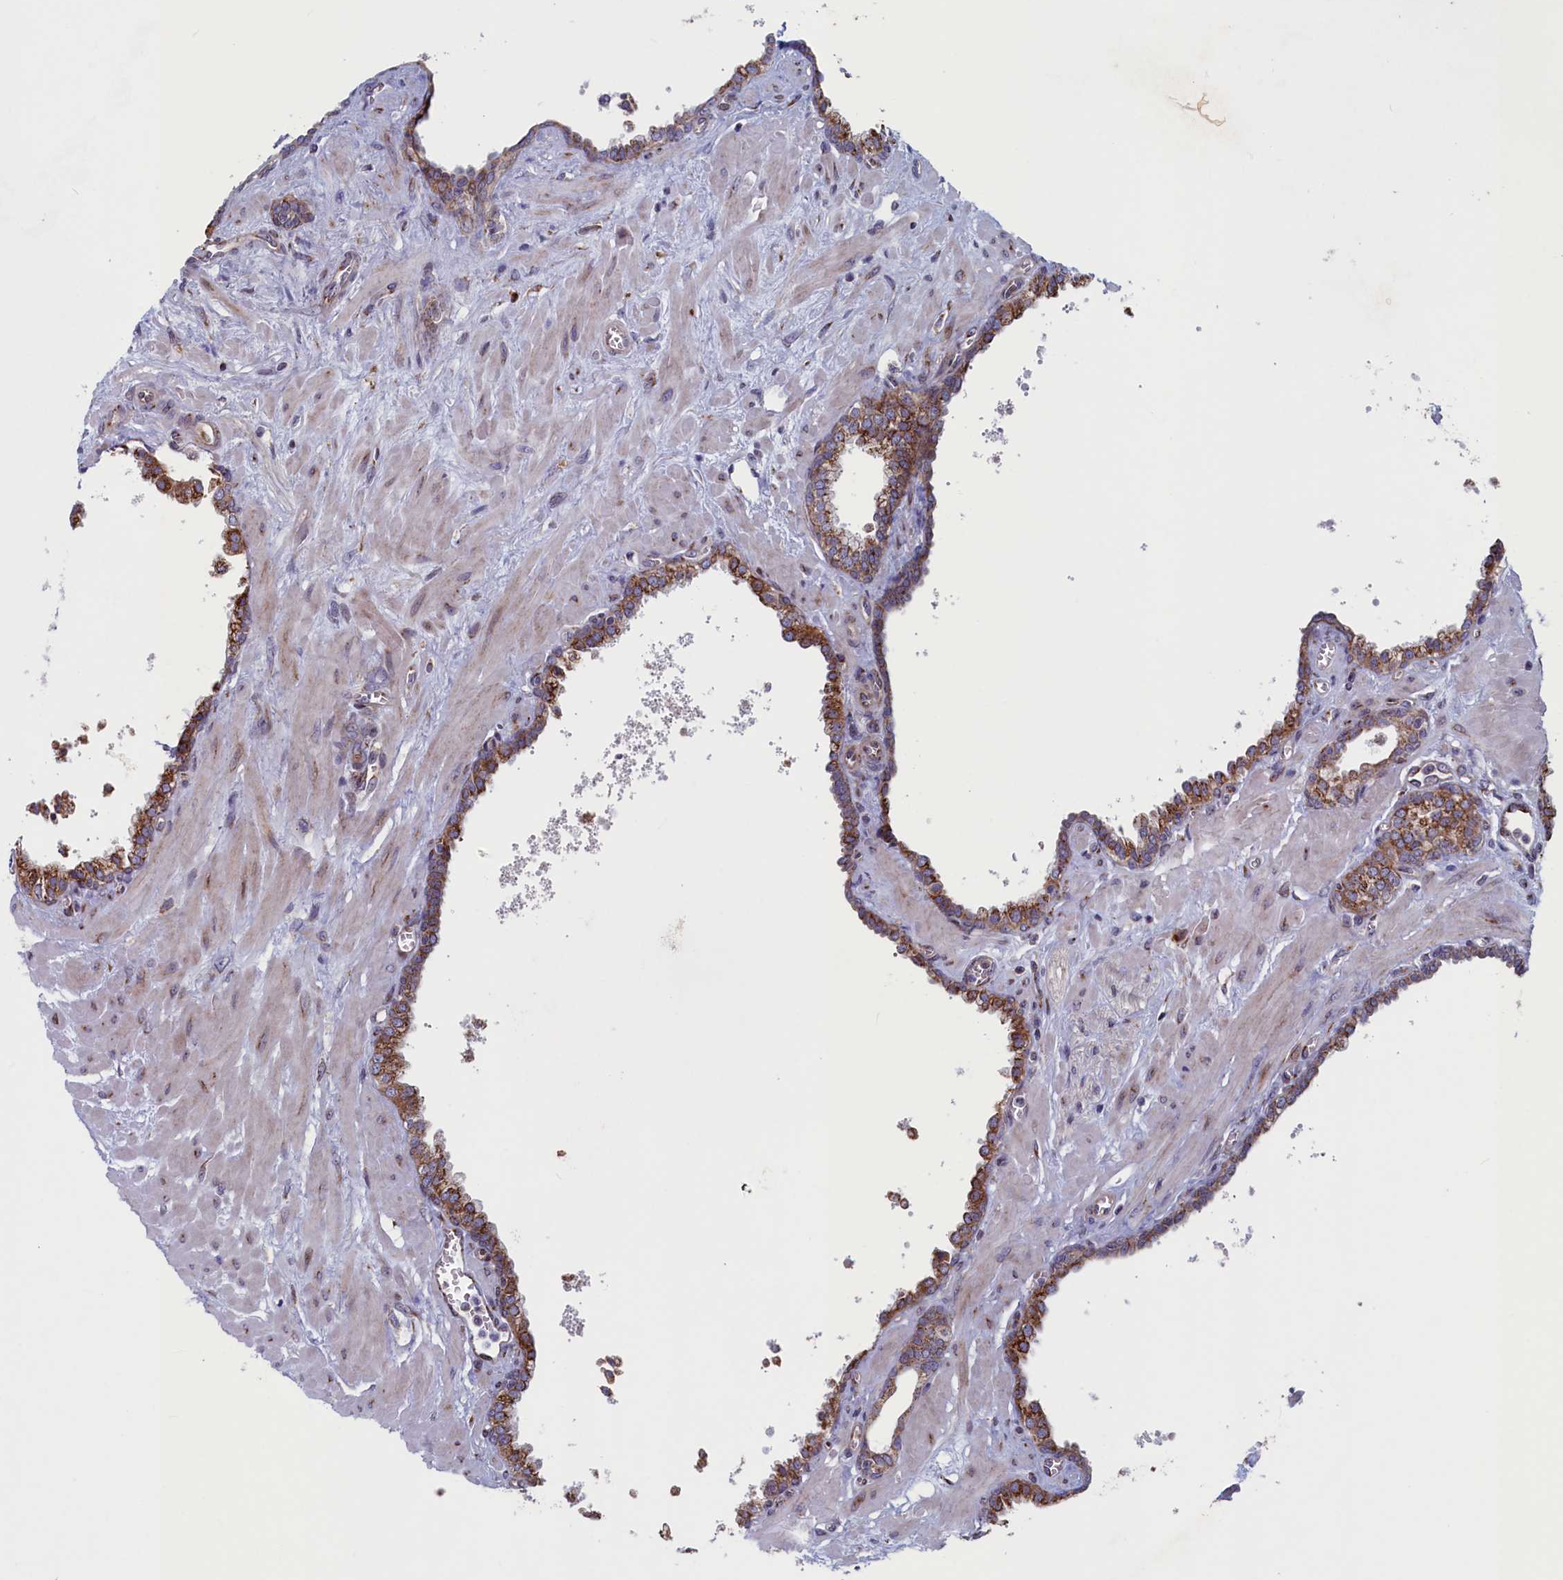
{"staining": {"intensity": "moderate", "quantity": ">75%", "location": "cytoplasmic/membranous"}, "tissue": "prostate", "cell_type": "Glandular cells", "image_type": "normal", "snomed": [{"axis": "morphology", "description": "Normal tissue, NOS"}, {"axis": "topography", "description": "Prostate"}], "caption": "An immunohistochemistry (IHC) image of unremarkable tissue is shown. Protein staining in brown highlights moderate cytoplasmic/membranous positivity in prostate within glandular cells. (brown staining indicates protein expression, while blue staining denotes nuclei).", "gene": "MTFMT", "patient": {"sex": "male", "age": 60}}